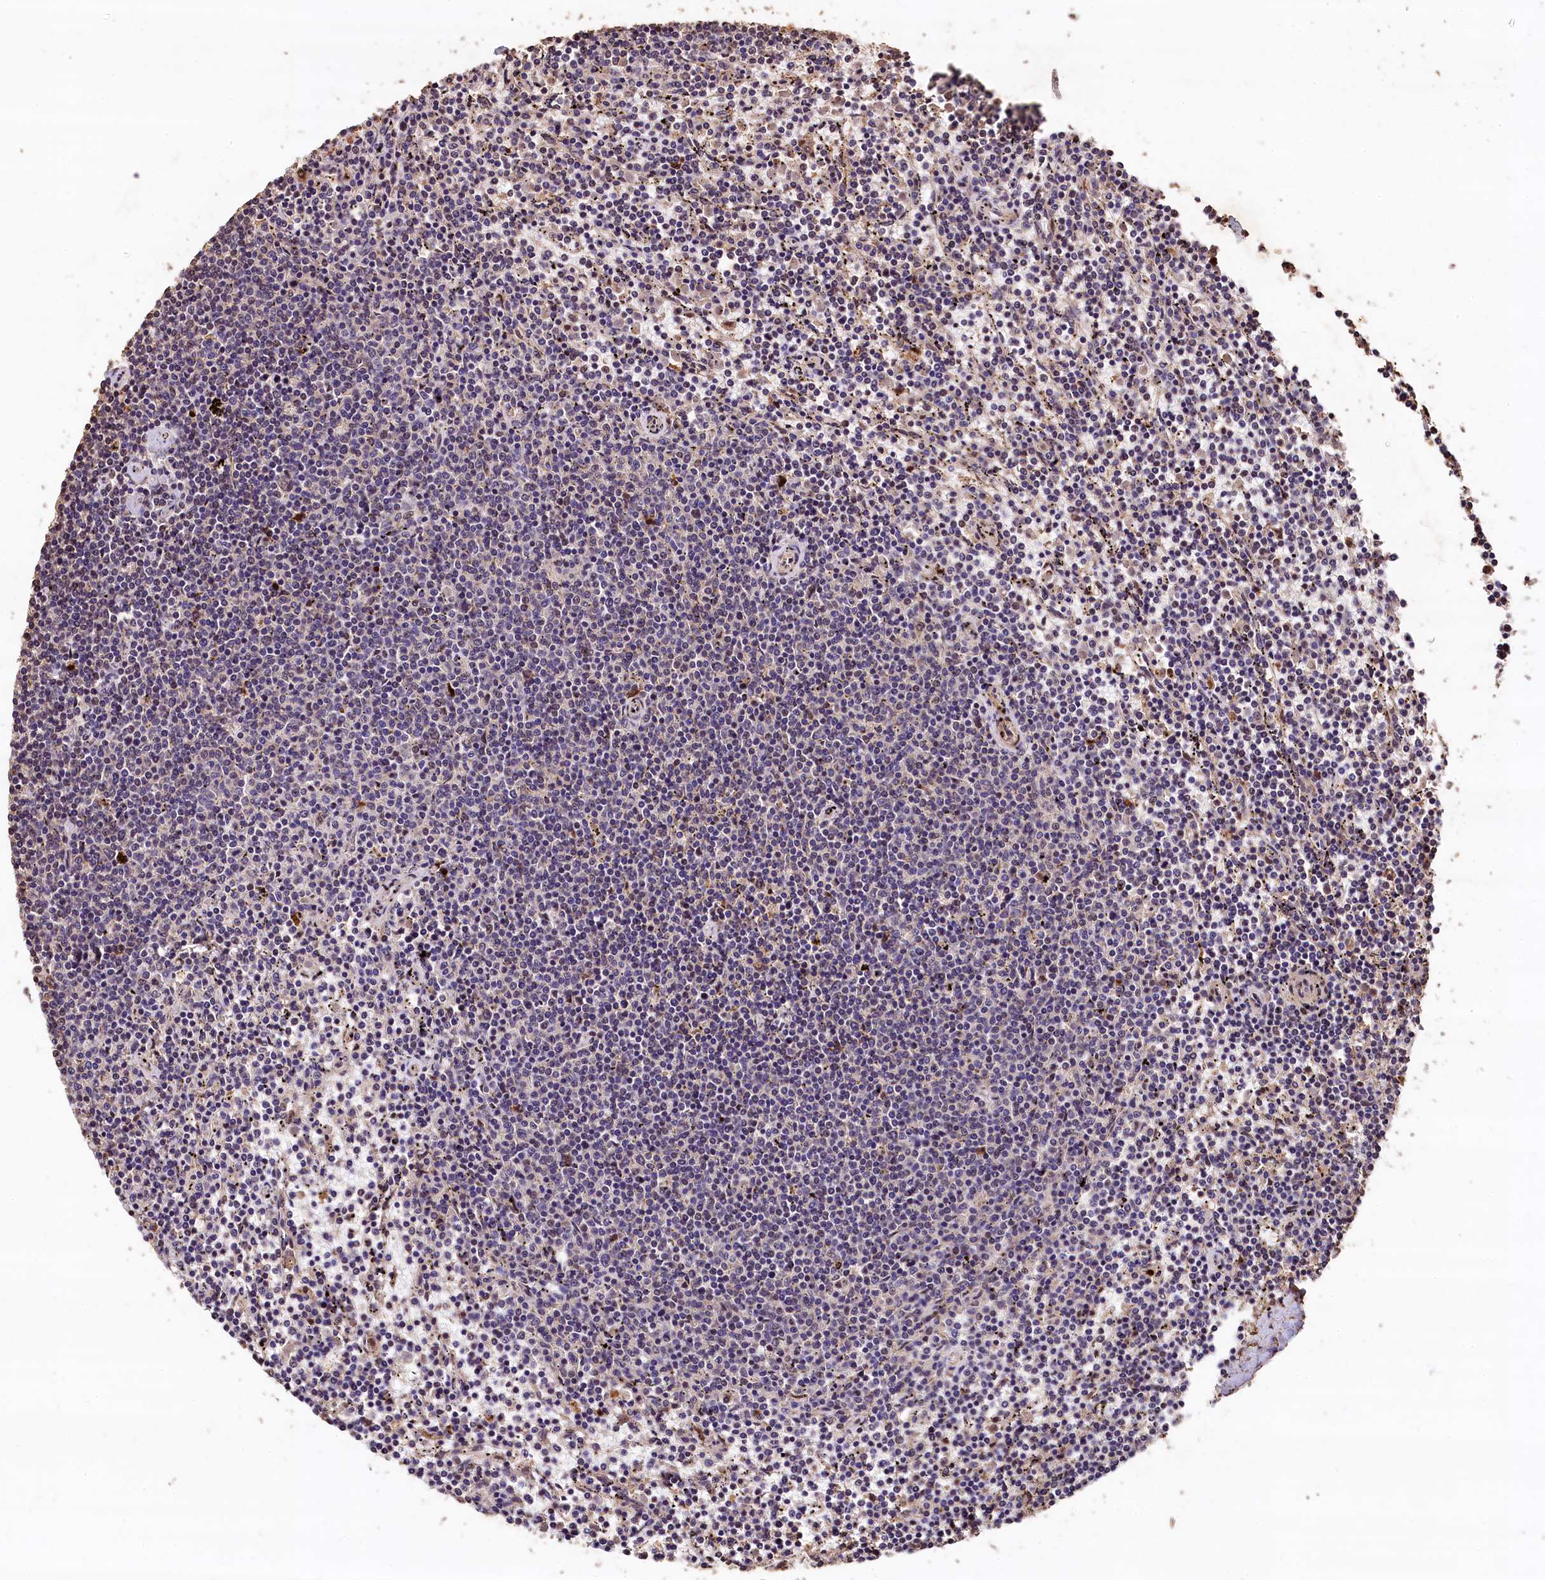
{"staining": {"intensity": "negative", "quantity": "none", "location": "none"}, "tissue": "lymphoma", "cell_type": "Tumor cells", "image_type": "cancer", "snomed": [{"axis": "morphology", "description": "Malignant lymphoma, non-Hodgkin's type, Low grade"}, {"axis": "topography", "description": "Spleen"}], "caption": "A high-resolution histopathology image shows immunohistochemistry staining of low-grade malignant lymphoma, non-Hodgkin's type, which displays no significant staining in tumor cells.", "gene": "LSM4", "patient": {"sex": "female", "age": 50}}